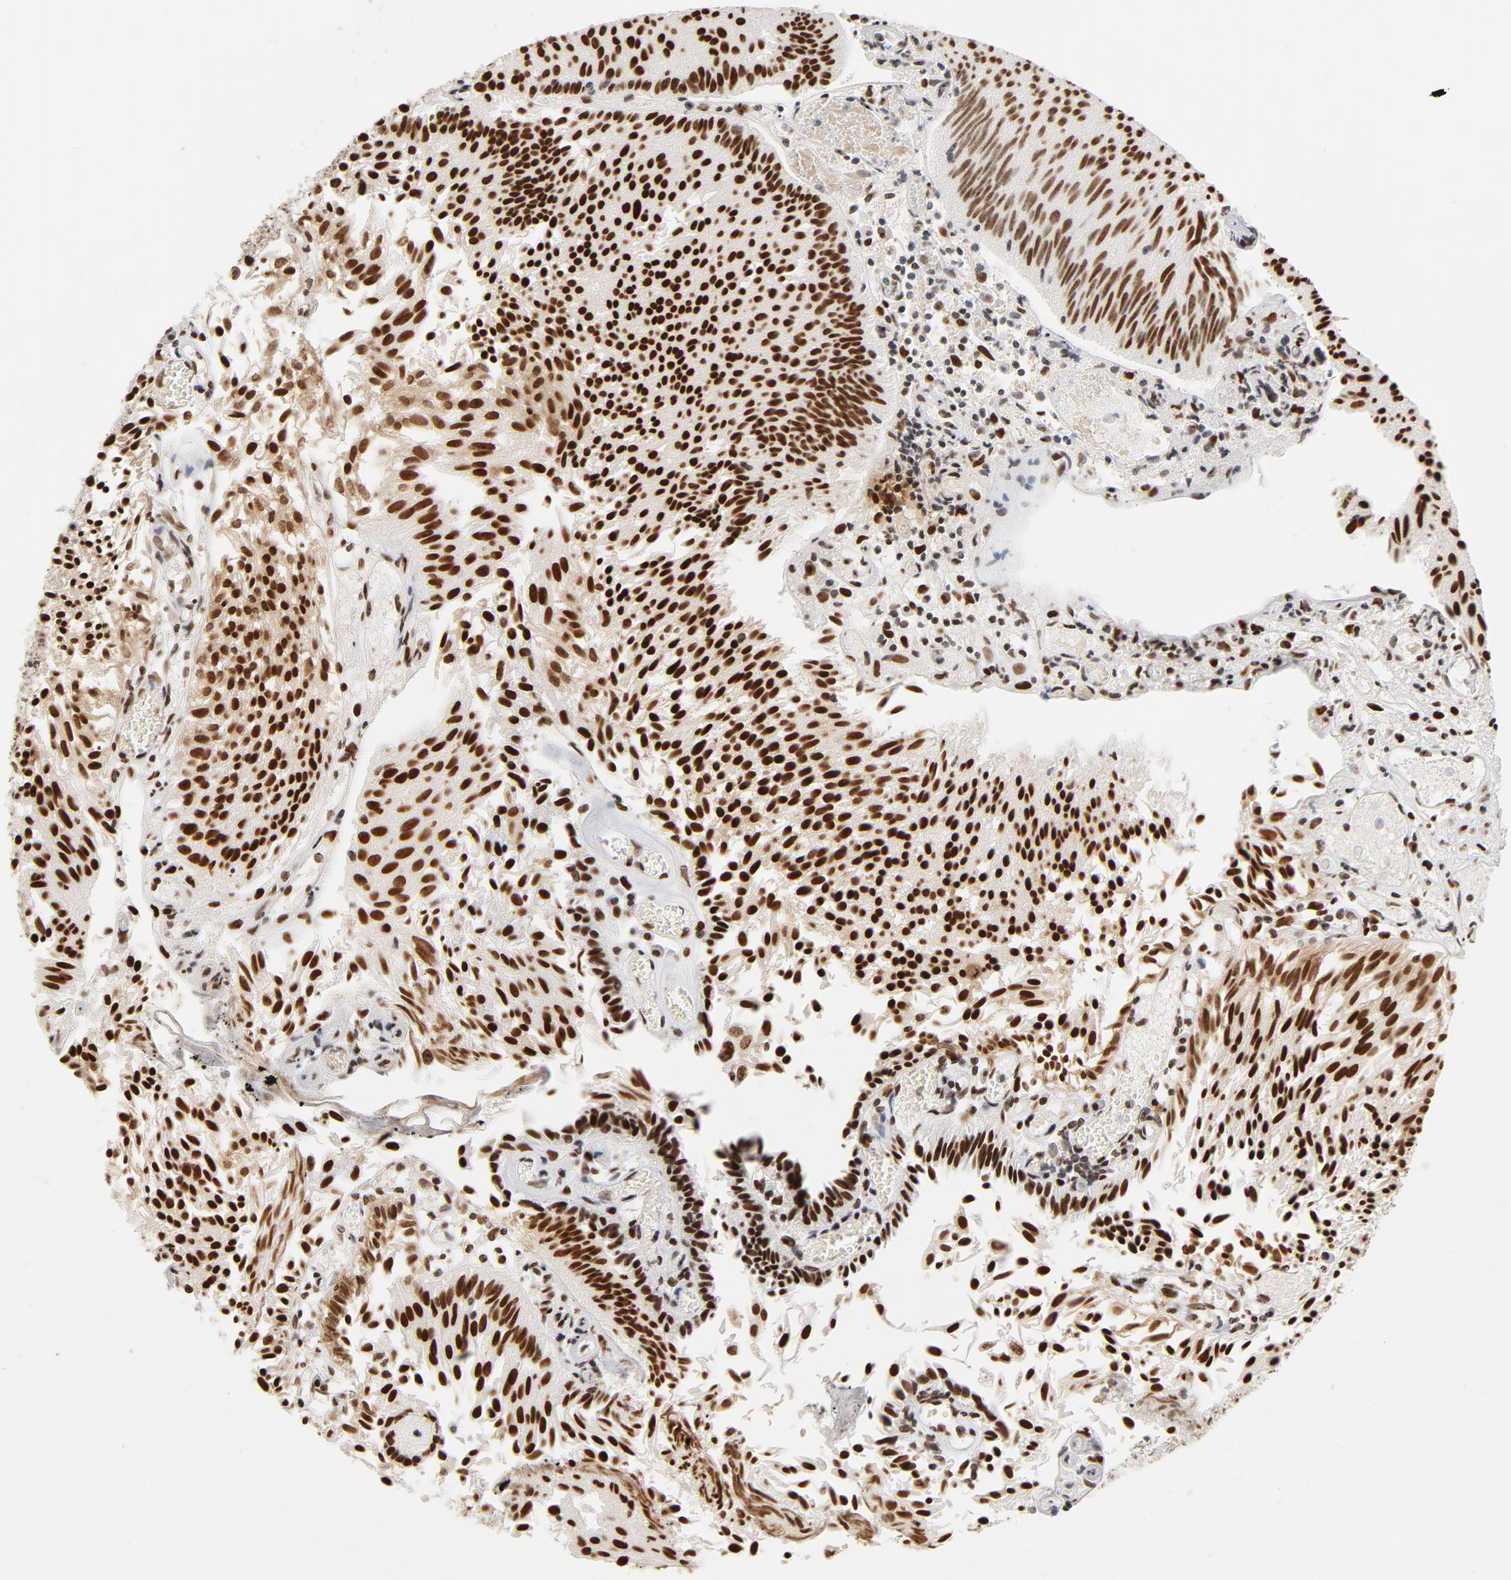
{"staining": {"intensity": "strong", "quantity": ">75%", "location": "nuclear"}, "tissue": "urothelial cancer", "cell_type": "Tumor cells", "image_type": "cancer", "snomed": [{"axis": "morphology", "description": "Urothelial carcinoma, Low grade"}, {"axis": "topography", "description": "Urinary bladder"}], "caption": "Immunohistochemical staining of urothelial carcinoma (low-grade) displays strong nuclear protein staining in about >75% of tumor cells.", "gene": "TP53BP1", "patient": {"sex": "male", "age": 86}}